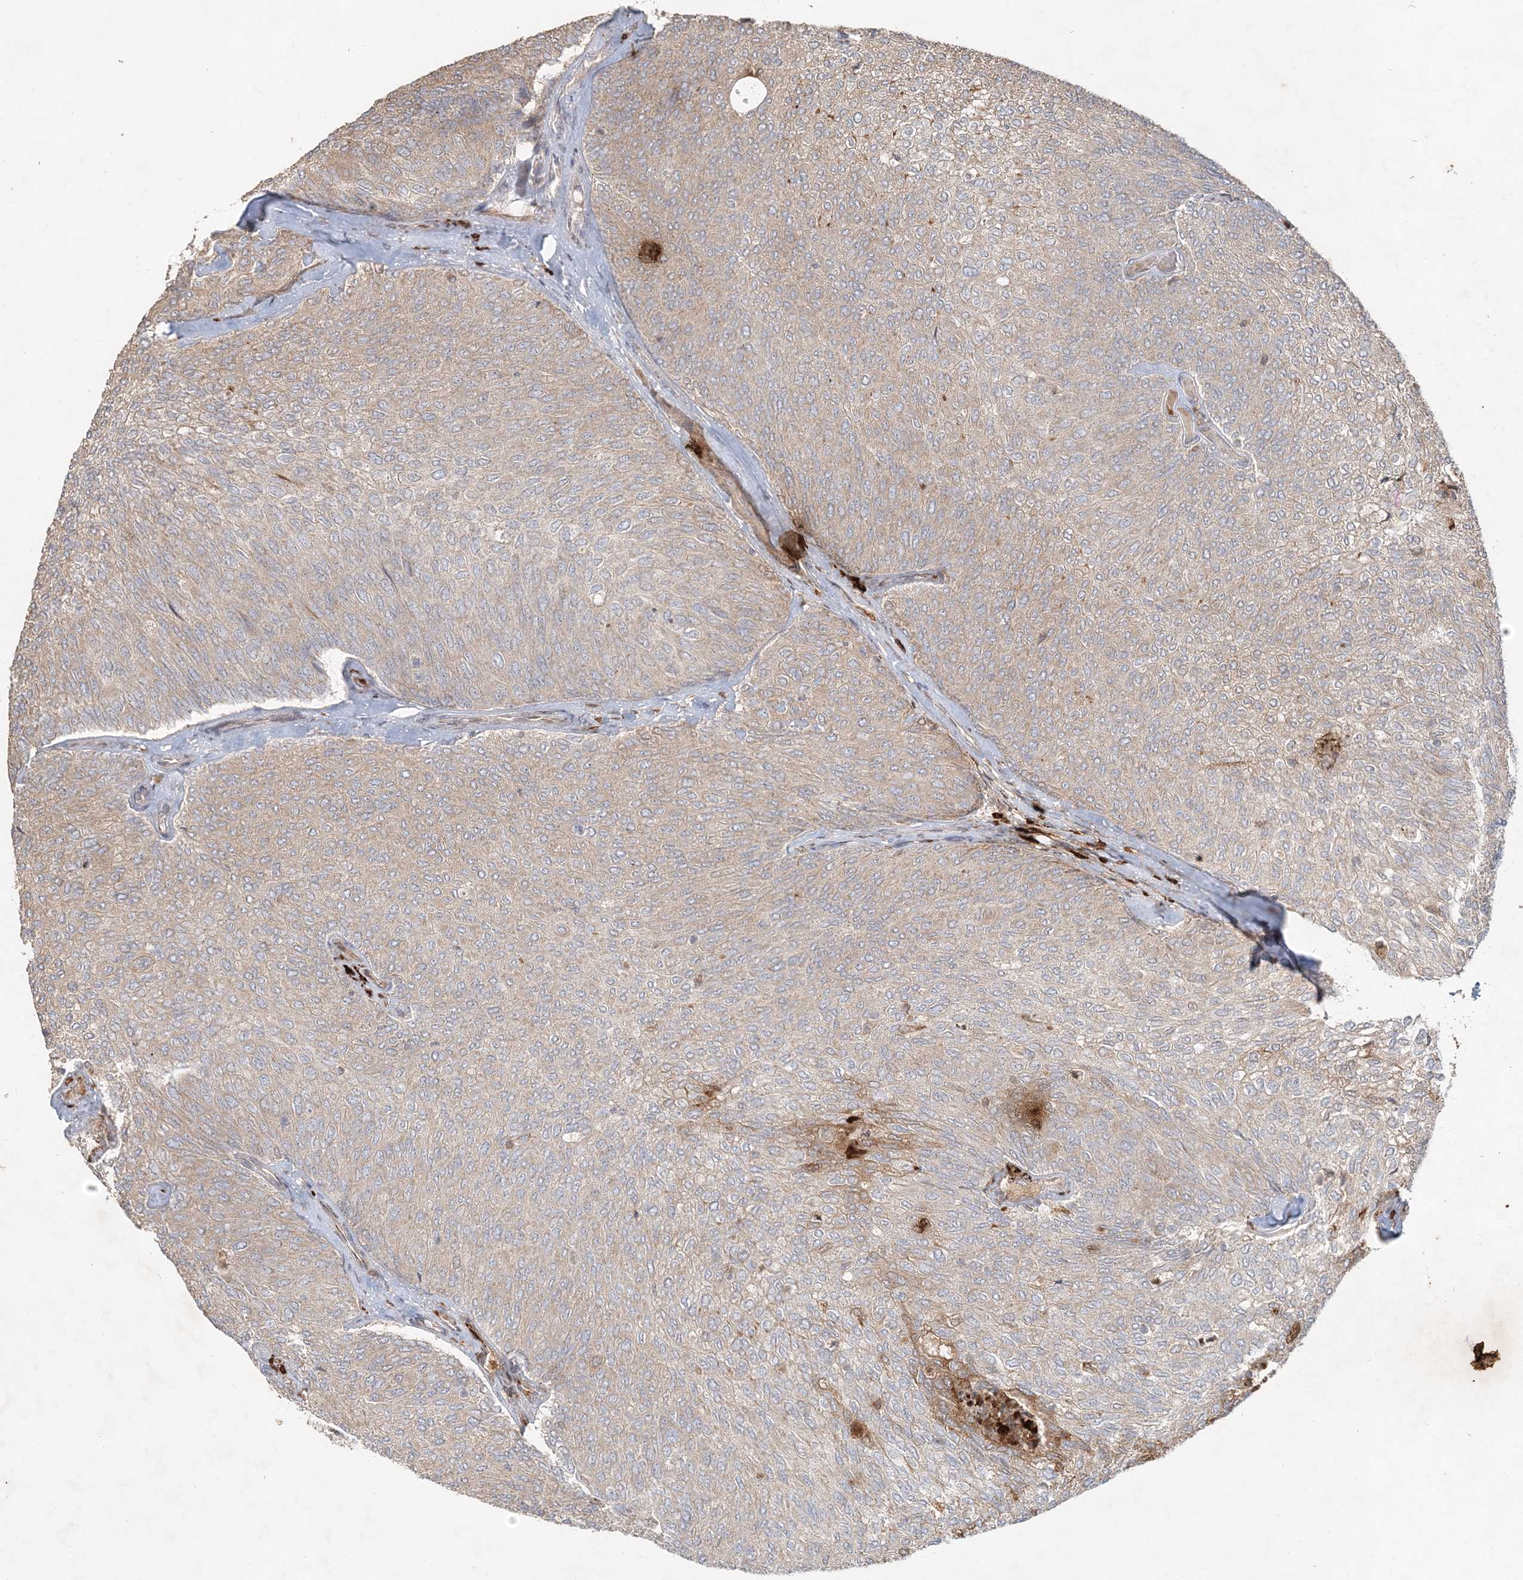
{"staining": {"intensity": "weak", "quantity": "25%-75%", "location": "cytoplasmic/membranous"}, "tissue": "urothelial cancer", "cell_type": "Tumor cells", "image_type": "cancer", "snomed": [{"axis": "morphology", "description": "Urothelial carcinoma, Low grade"}, {"axis": "topography", "description": "Urinary bladder"}], "caption": "High-power microscopy captured an immunohistochemistry (IHC) image of low-grade urothelial carcinoma, revealing weak cytoplasmic/membranous positivity in about 25%-75% of tumor cells. Using DAB (3,3'-diaminobenzidine) (brown) and hematoxylin (blue) stains, captured at high magnification using brightfield microscopy.", "gene": "RAB14", "patient": {"sex": "female", "age": 79}}